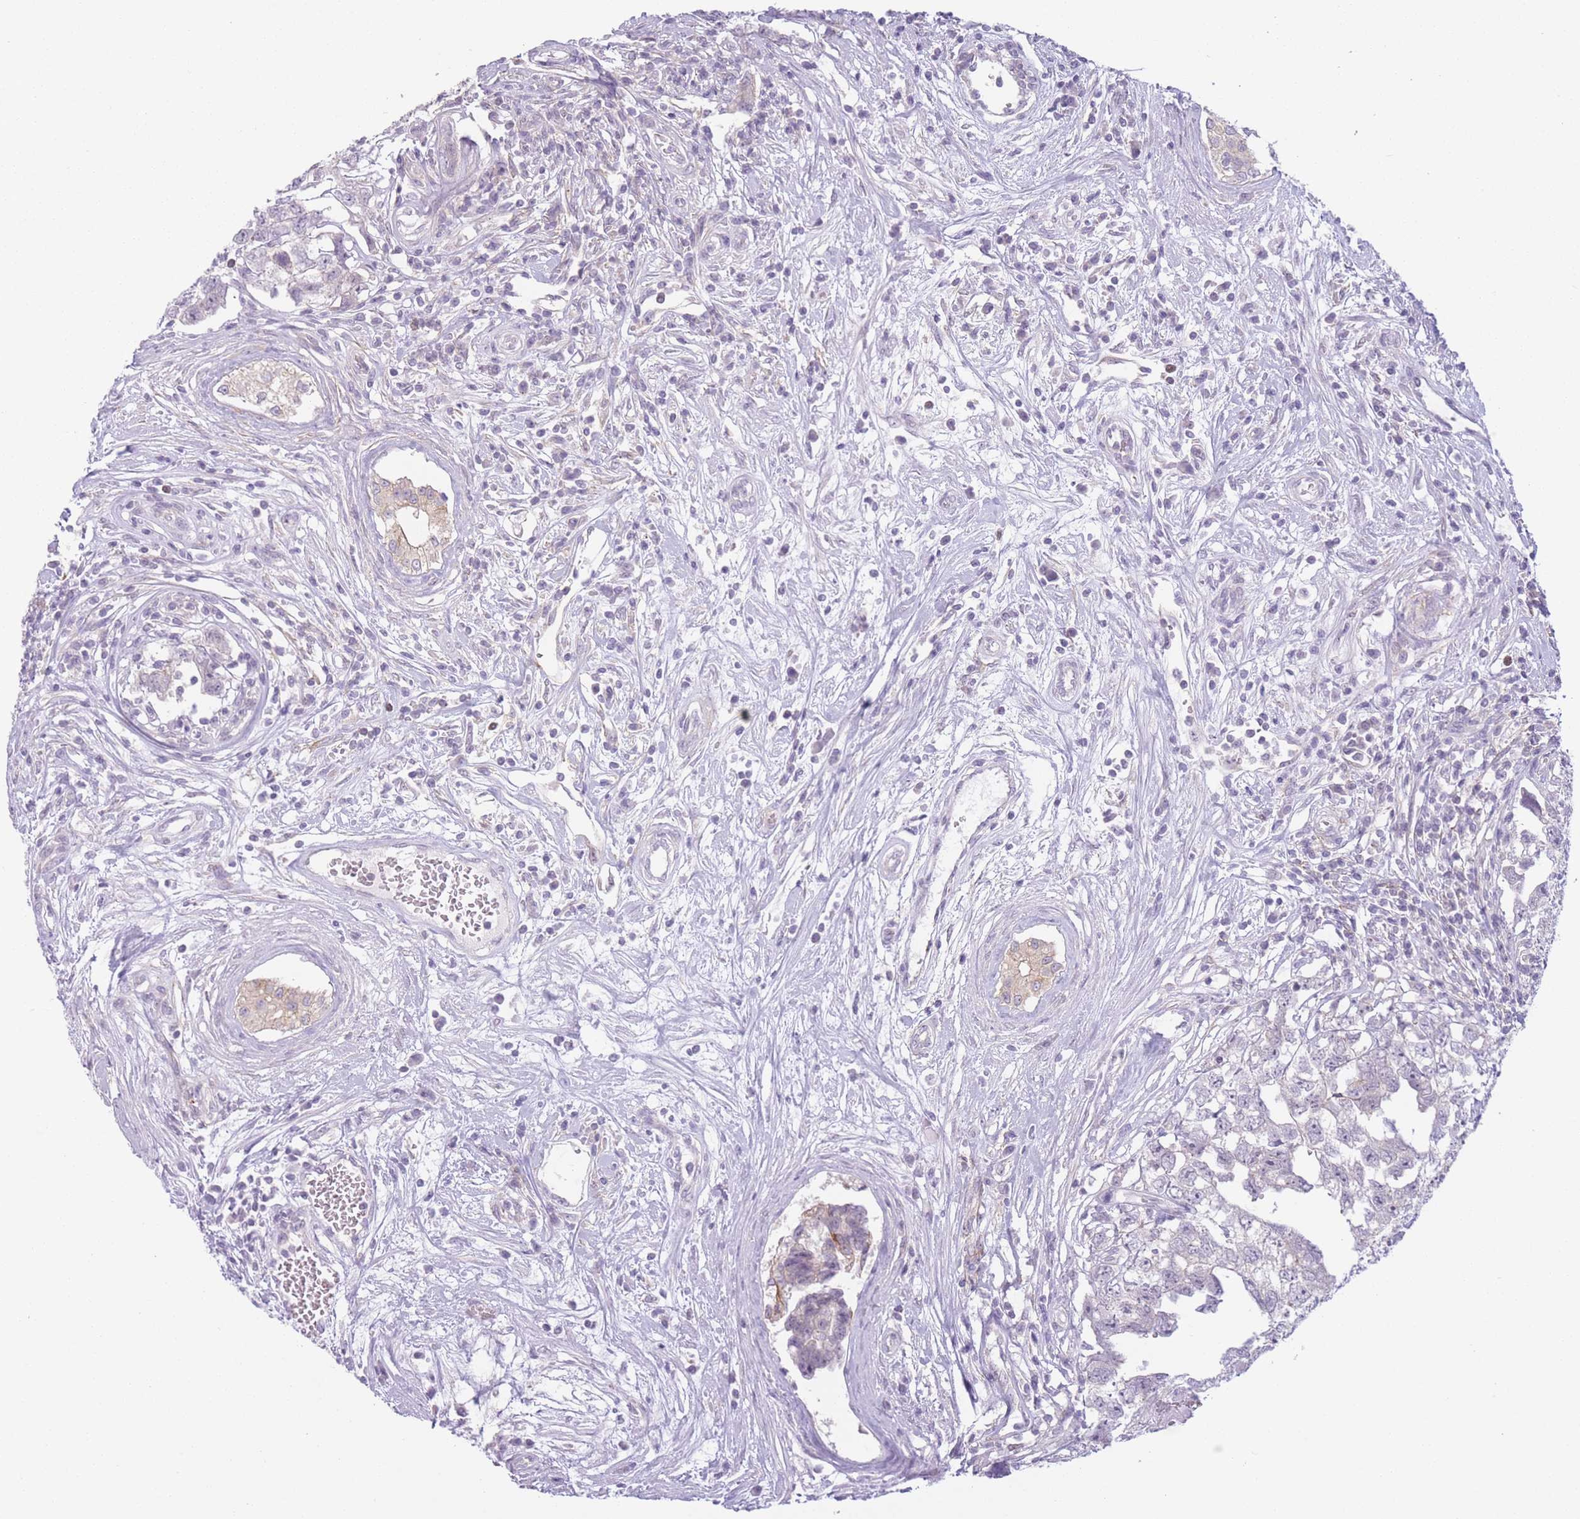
{"staining": {"intensity": "negative", "quantity": "none", "location": "none"}, "tissue": "testis cancer", "cell_type": "Tumor cells", "image_type": "cancer", "snomed": [{"axis": "morphology", "description": "Carcinoma, Embryonal, NOS"}, {"axis": "topography", "description": "Testis"}], "caption": "Protein analysis of testis embryonal carcinoma displays no significant expression in tumor cells. (DAB immunohistochemistry with hematoxylin counter stain).", "gene": "ZNF439", "patient": {"sex": "male", "age": 22}}